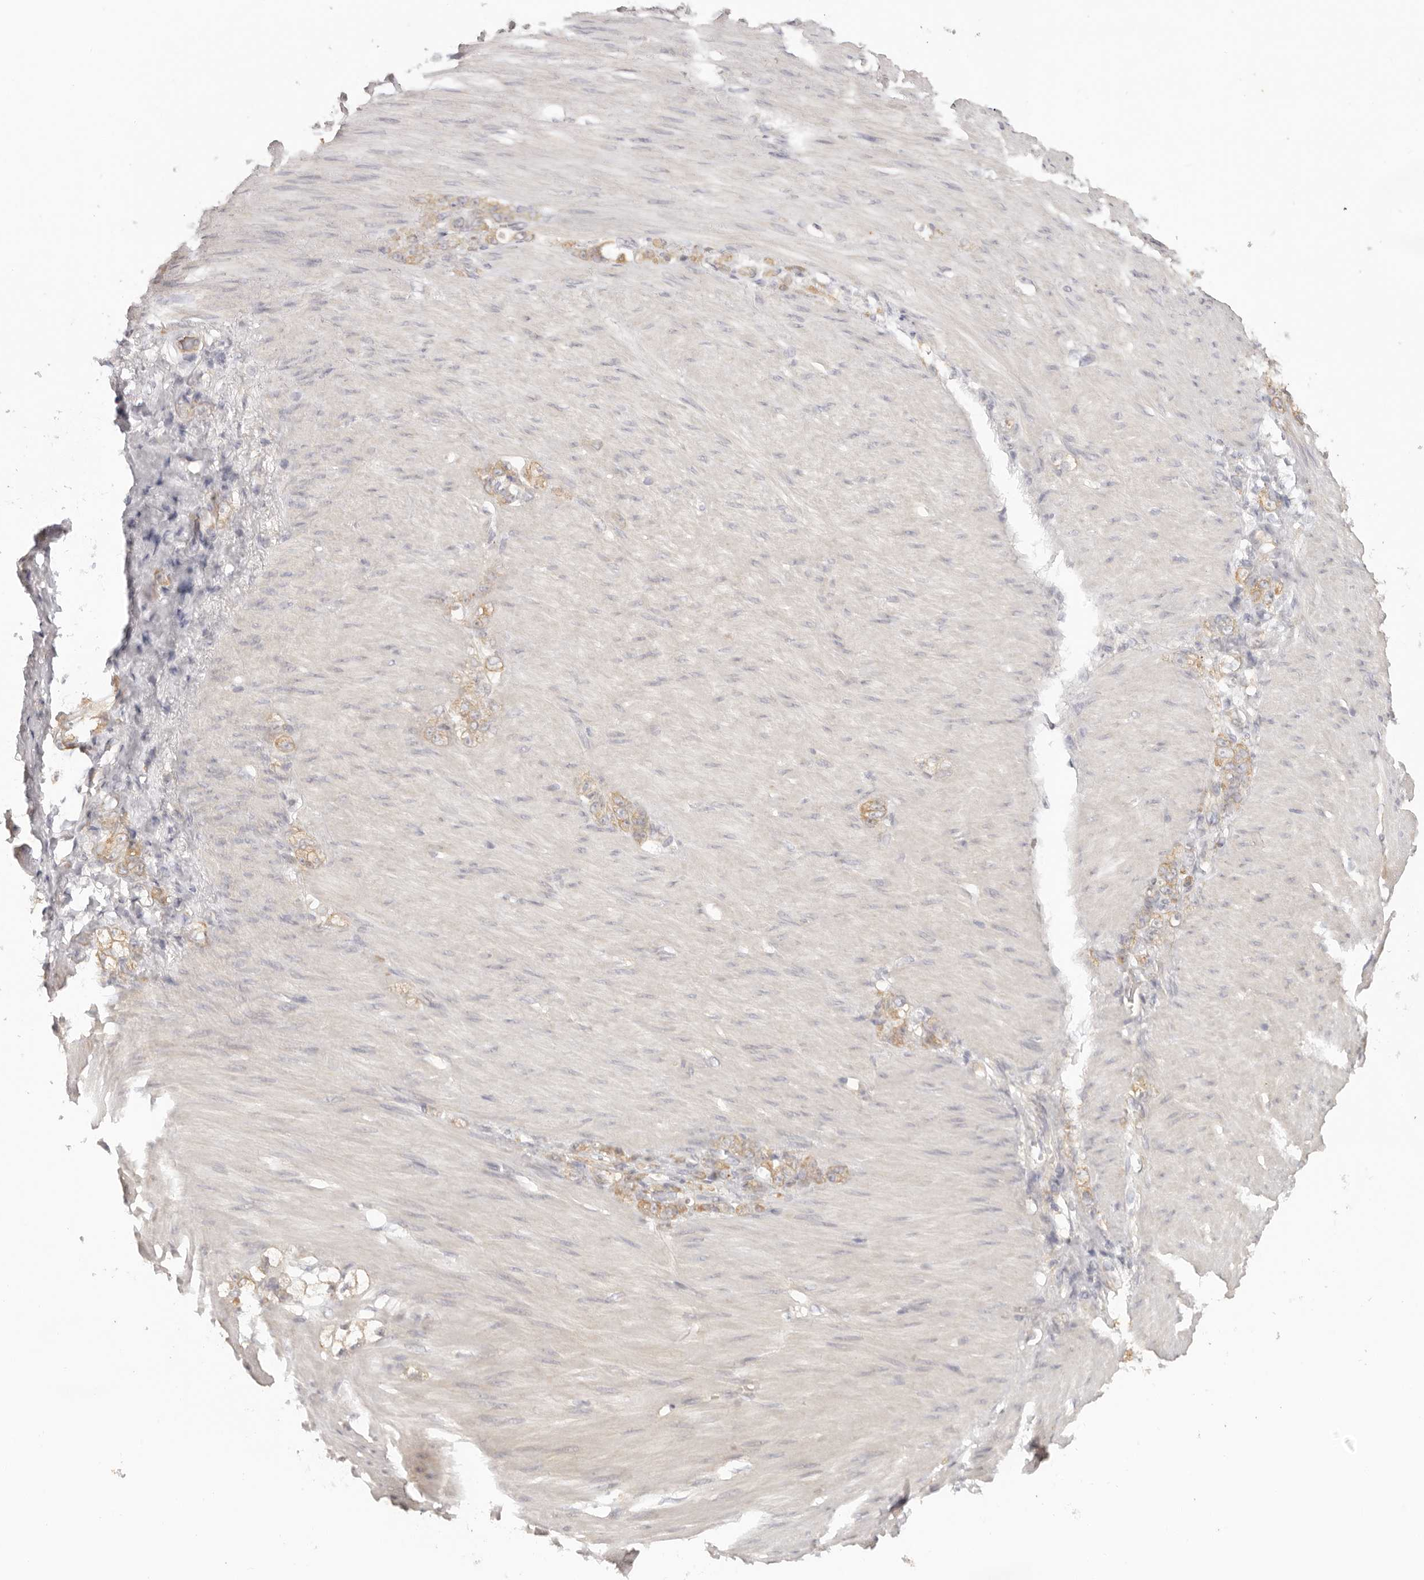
{"staining": {"intensity": "moderate", "quantity": ">75%", "location": "cytoplasmic/membranous"}, "tissue": "stomach cancer", "cell_type": "Tumor cells", "image_type": "cancer", "snomed": [{"axis": "morphology", "description": "Normal tissue, NOS"}, {"axis": "morphology", "description": "Adenocarcinoma, NOS"}, {"axis": "topography", "description": "Stomach"}], "caption": "This is a photomicrograph of immunohistochemistry staining of stomach adenocarcinoma, which shows moderate positivity in the cytoplasmic/membranous of tumor cells.", "gene": "AHDC1", "patient": {"sex": "male", "age": 82}}